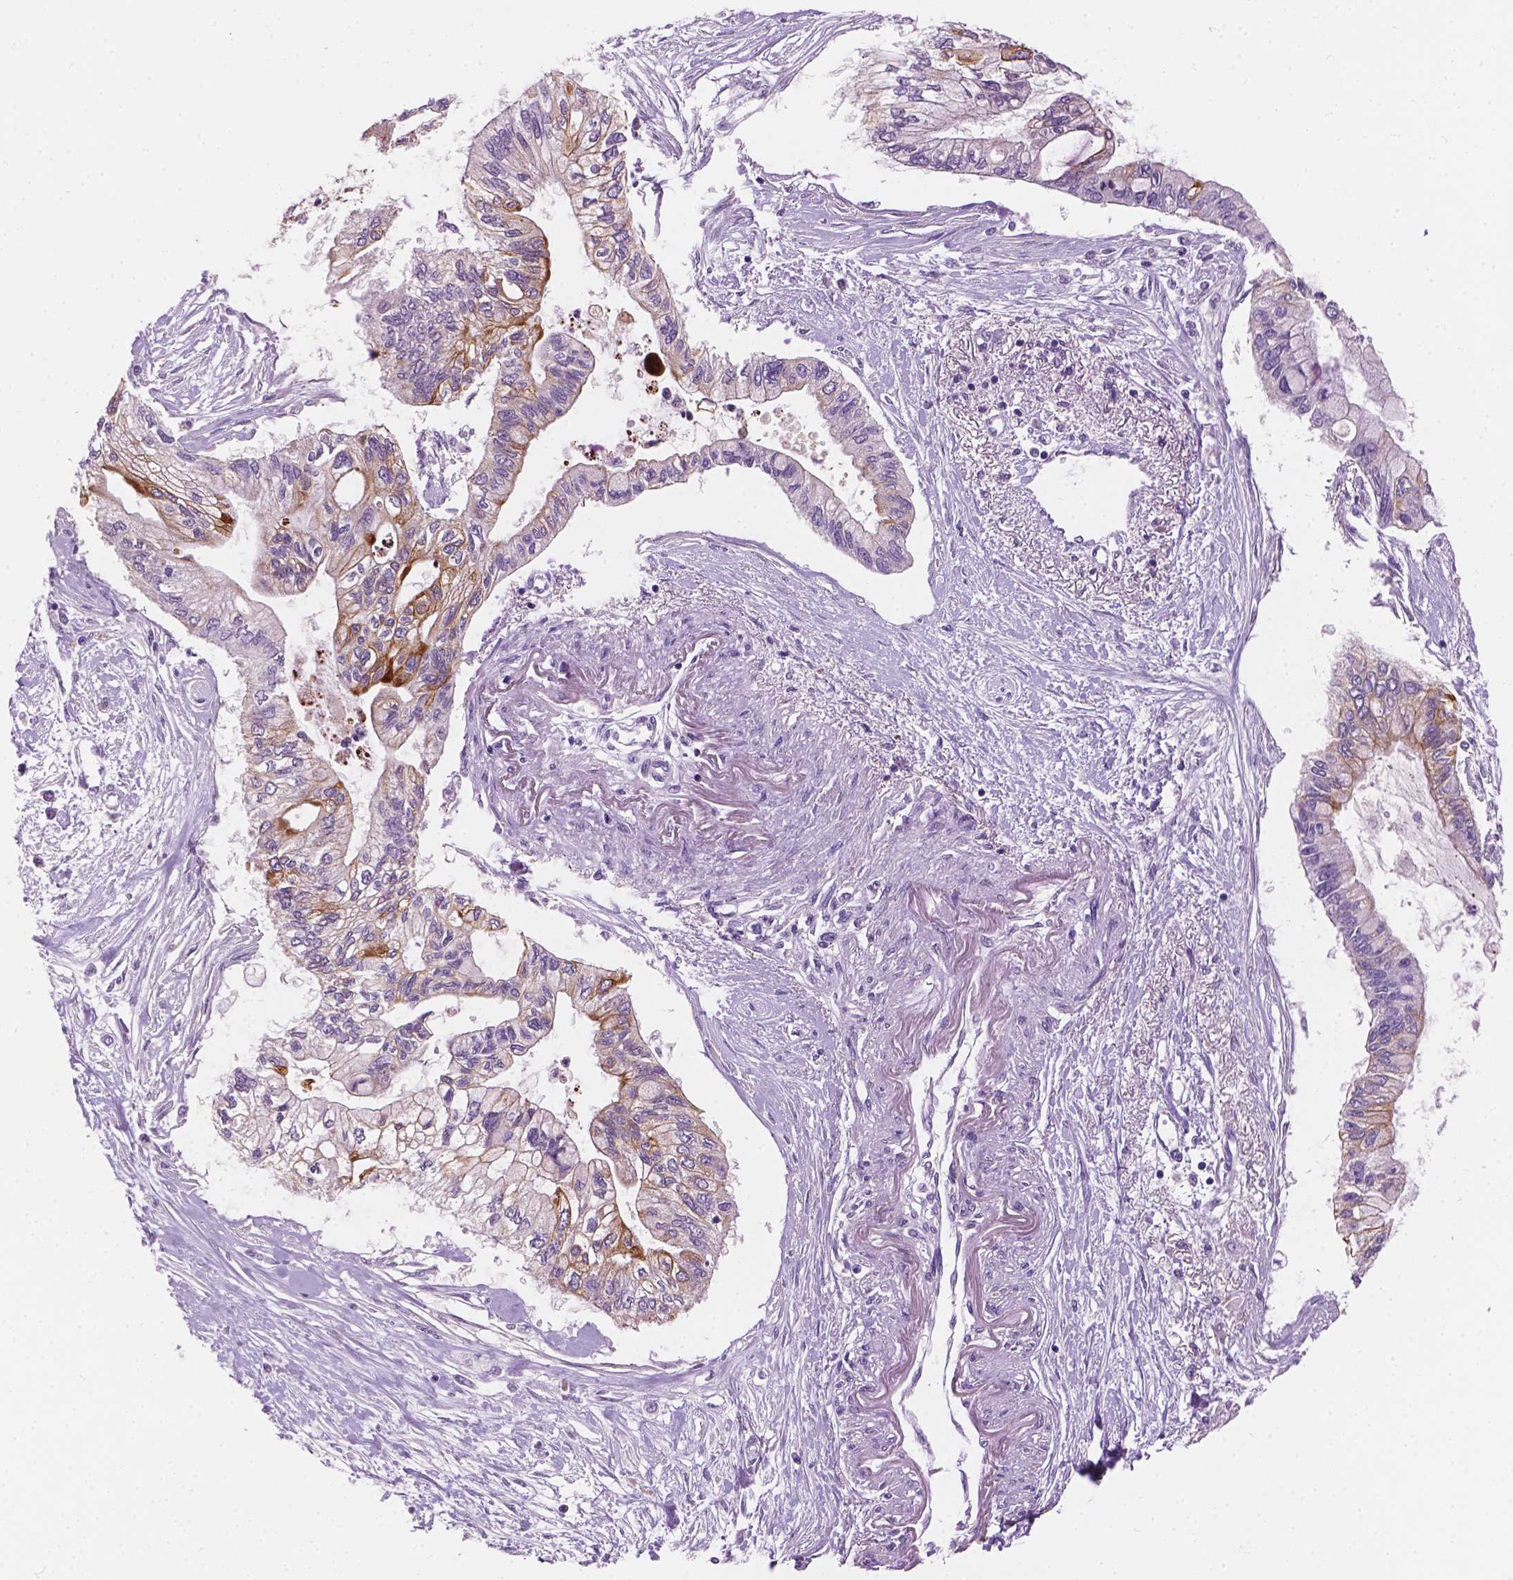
{"staining": {"intensity": "moderate", "quantity": "<25%", "location": "cytoplasmic/membranous"}, "tissue": "pancreatic cancer", "cell_type": "Tumor cells", "image_type": "cancer", "snomed": [{"axis": "morphology", "description": "Adenocarcinoma, NOS"}, {"axis": "topography", "description": "Pancreas"}], "caption": "Immunohistochemical staining of pancreatic adenocarcinoma reveals low levels of moderate cytoplasmic/membranous positivity in about <25% of tumor cells.", "gene": "KRT17", "patient": {"sex": "female", "age": 77}}